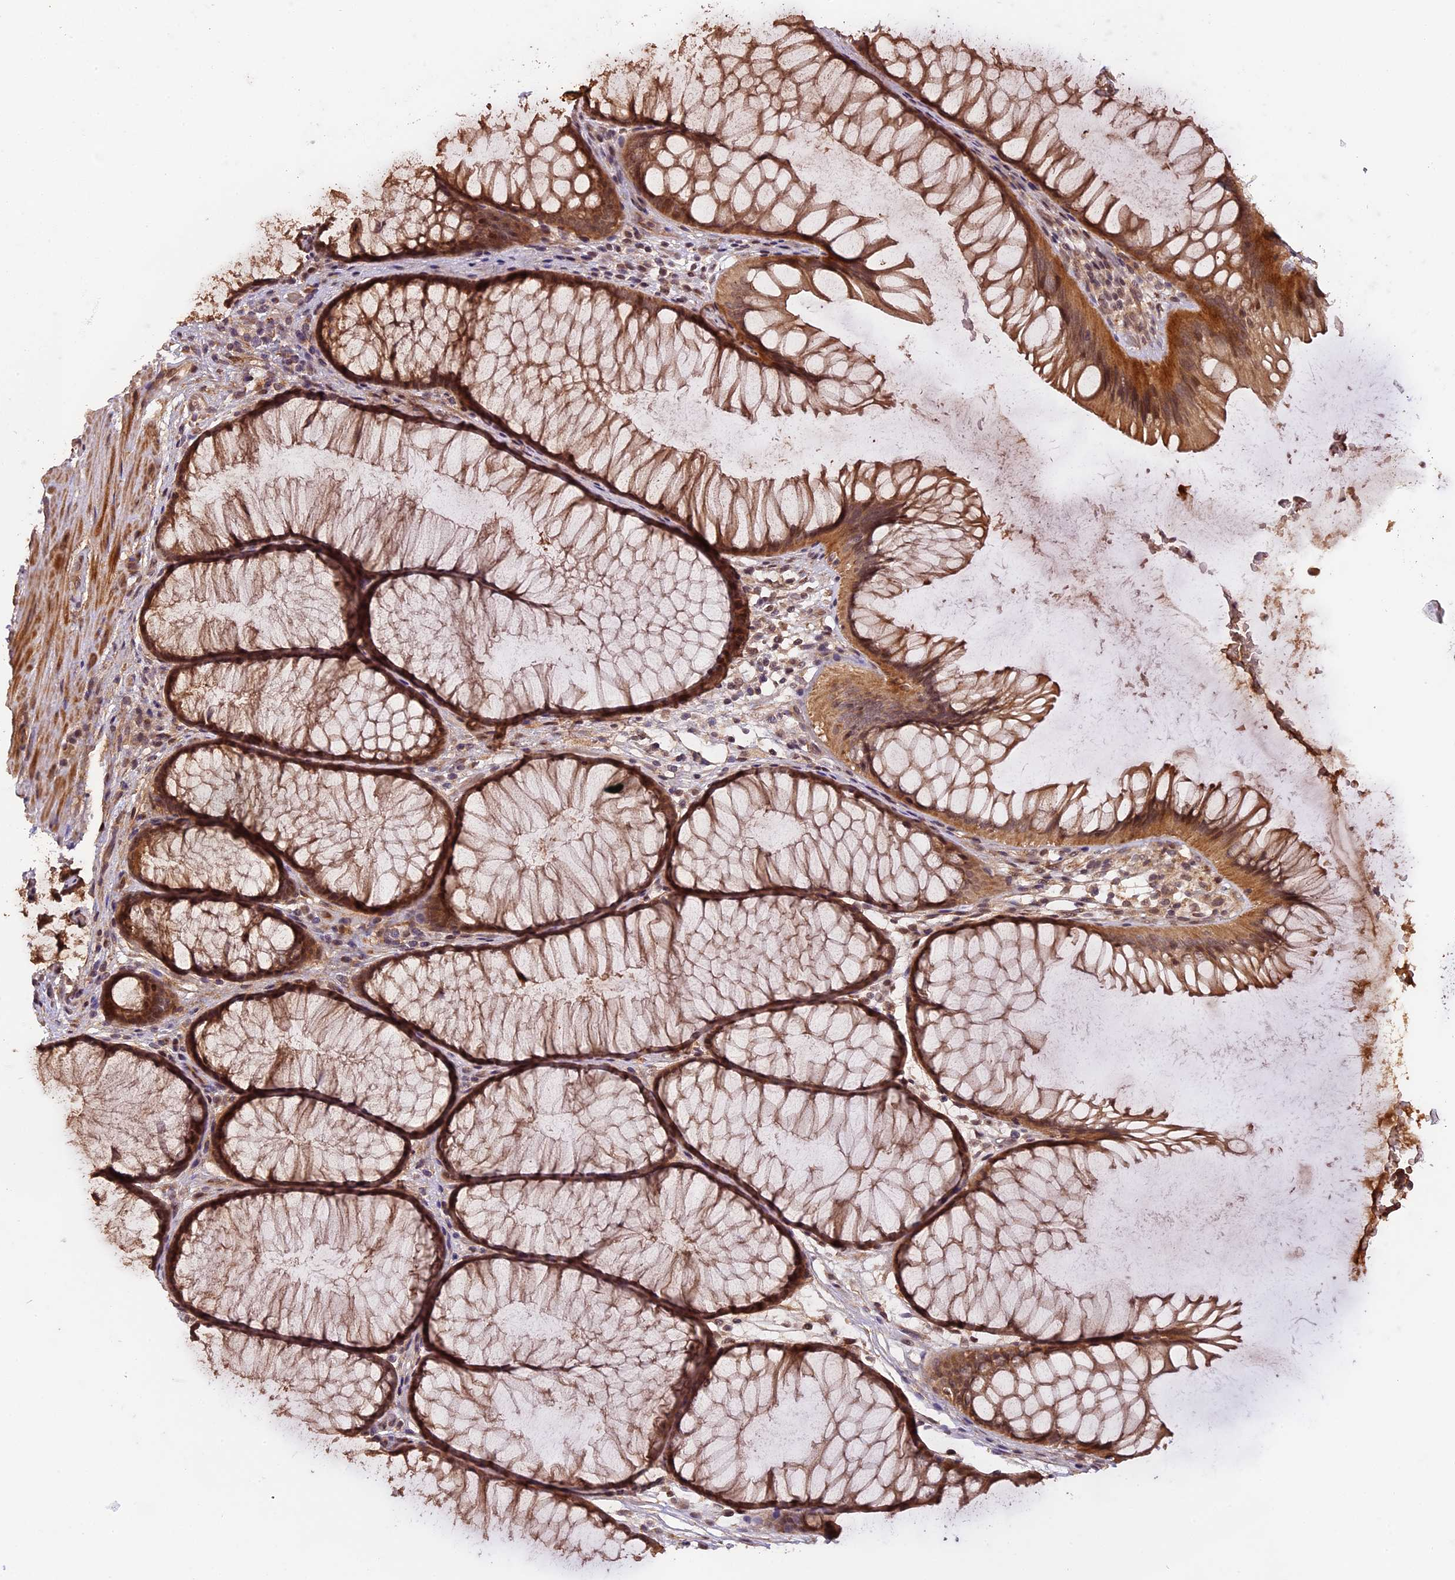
{"staining": {"intensity": "moderate", "quantity": ">75%", "location": "cytoplasmic/membranous"}, "tissue": "colon", "cell_type": "Endothelial cells", "image_type": "normal", "snomed": [{"axis": "morphology", "description": "Normal tissue, NOS"}, {"axis": "topography", "description": "Colon"}], "caption": "A high-resolution photomicrograph shows immunohistochemistry (IHC) staining of normal colon, which displays moderate cytoplasmic/membranous staining in approximately >75% of endothelial cells.", "gene": "ZNF480", "patient": {"sex": "female", "age": 82}}